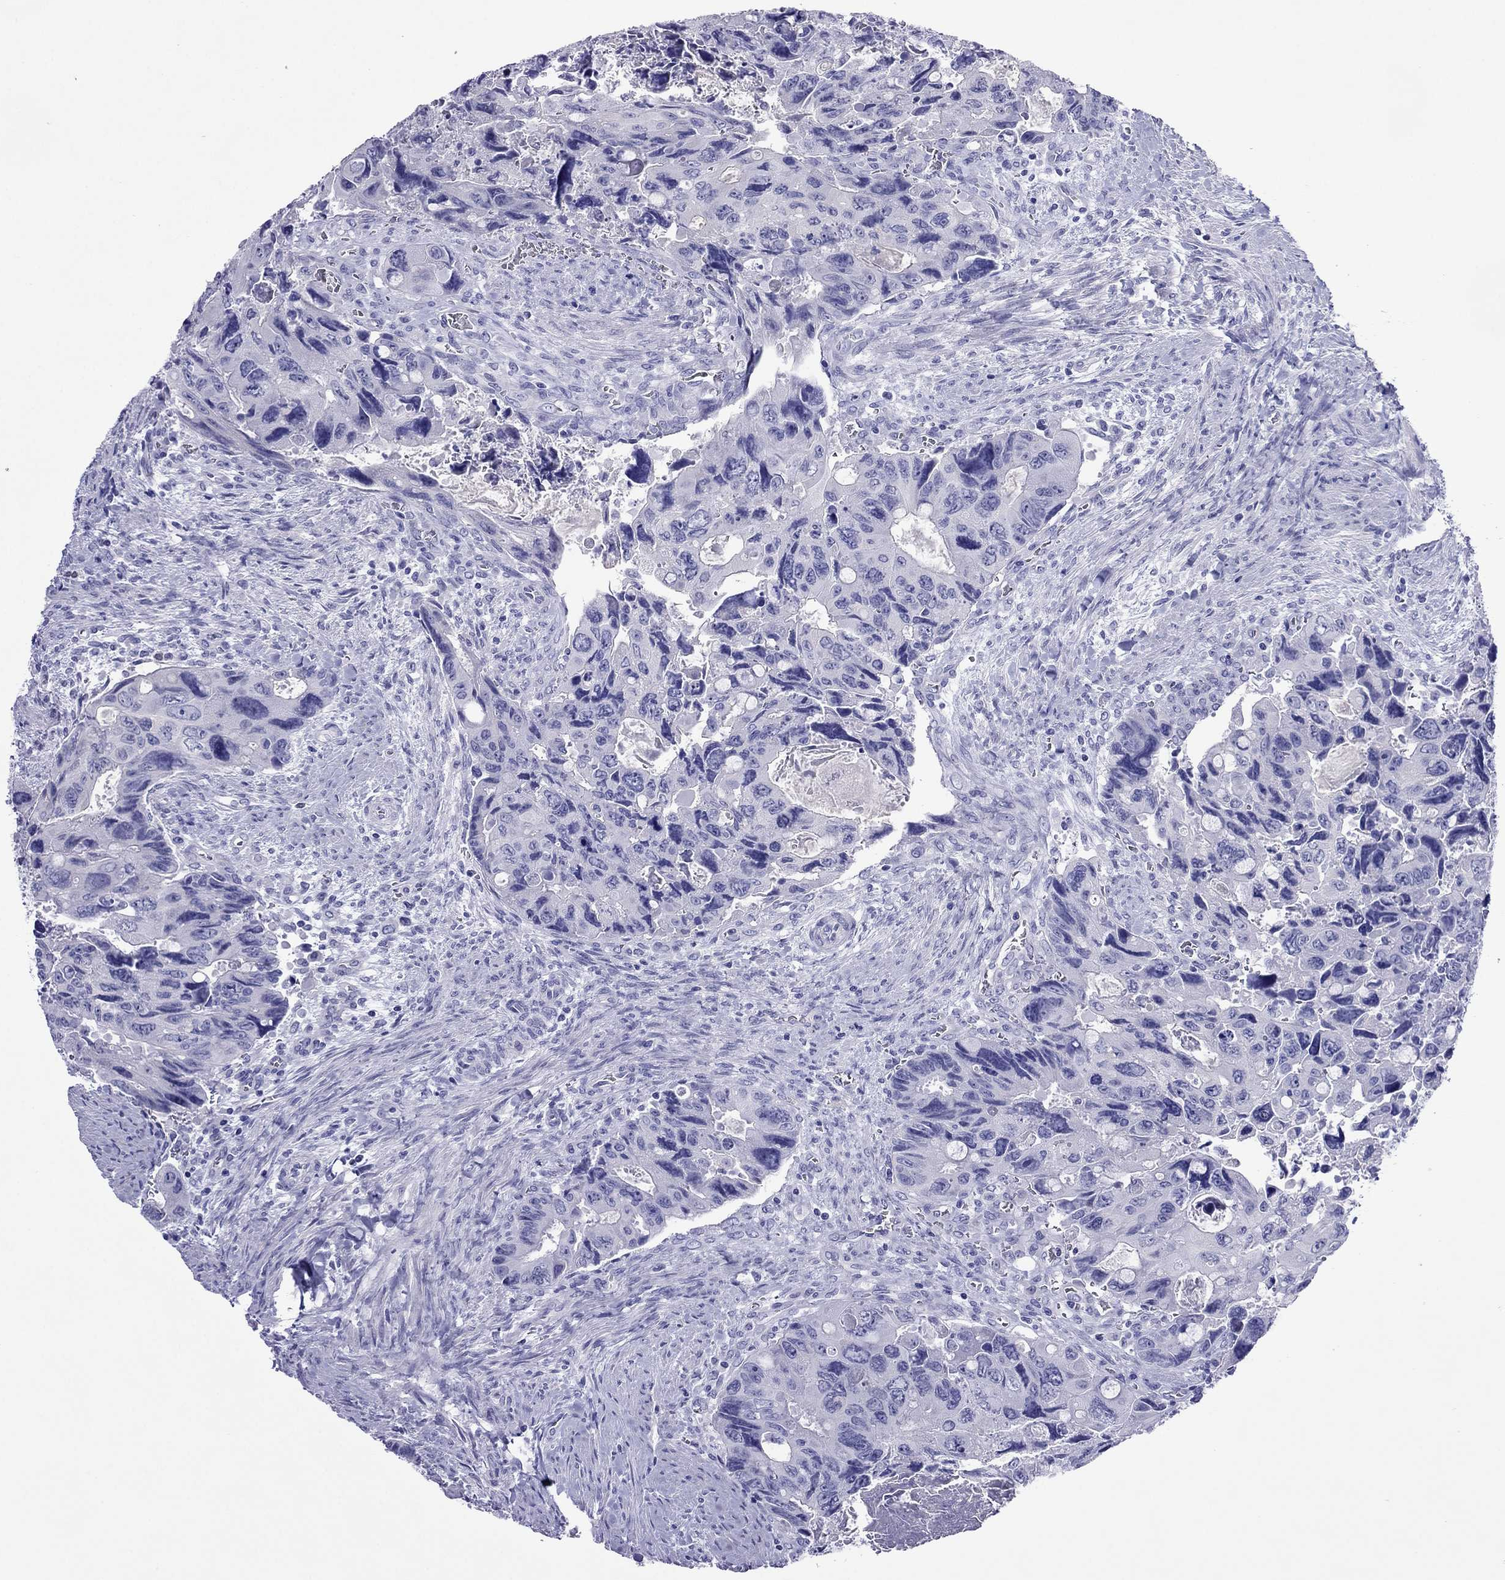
{"staining": {"intensity": "negative", "quantity": "none", "location": "none"}, "tissue": "colorectal cancer", "cell_type": "Tumor cells", "image_type": "cancer", "snomed": [{"axis": "morphology", "description": "Adenocarcinoma, NOS"}, {"axis": "topography", "description": "Rectum"}], "caption": "The immunohistochemistry micrograph has no significant expression in tumor cells of colorectal cancer tissue.", "gene": "PCDHA6", "patient": {"sex": "male", "age": 62}}